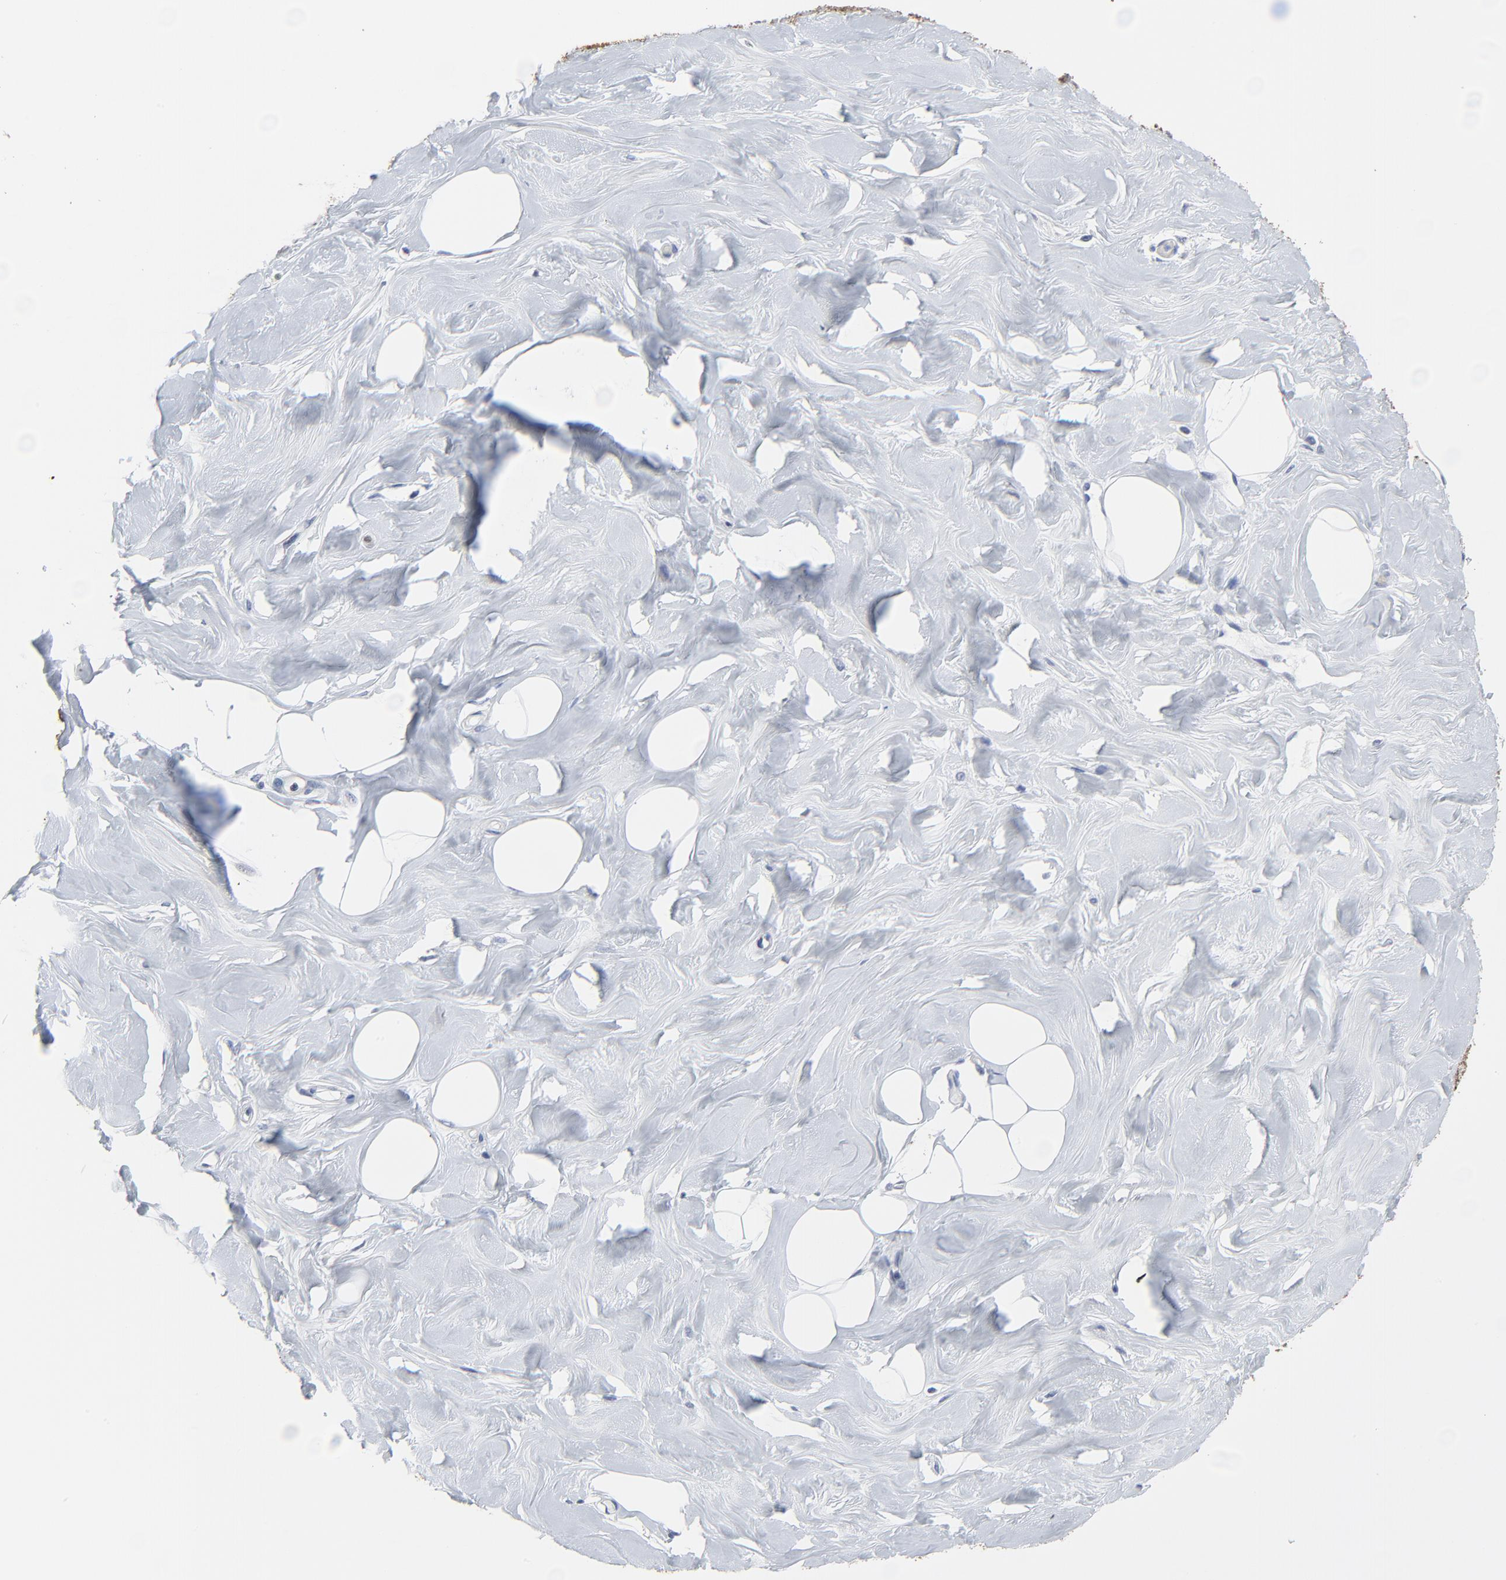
{"staining": {"intensity": "negative", "quantity": "none", "location": "none"}, "tissue": "breast", "cell_type": "Adipocytes", "image_type": "normal", "snomed": [{"axis": "morphology", "description": "Normal tissue, NOS"}, {"axis": "topography", "description": "Breast"}, {"axis": "topography", "description": "Soft tissue"}], "caption": "Adipocytes are negative for protein expression in unremarkable human breast. Nuclei are stained in blue.", "gene": "LNX1", "patient": {"sex": "female", "age": 25}}